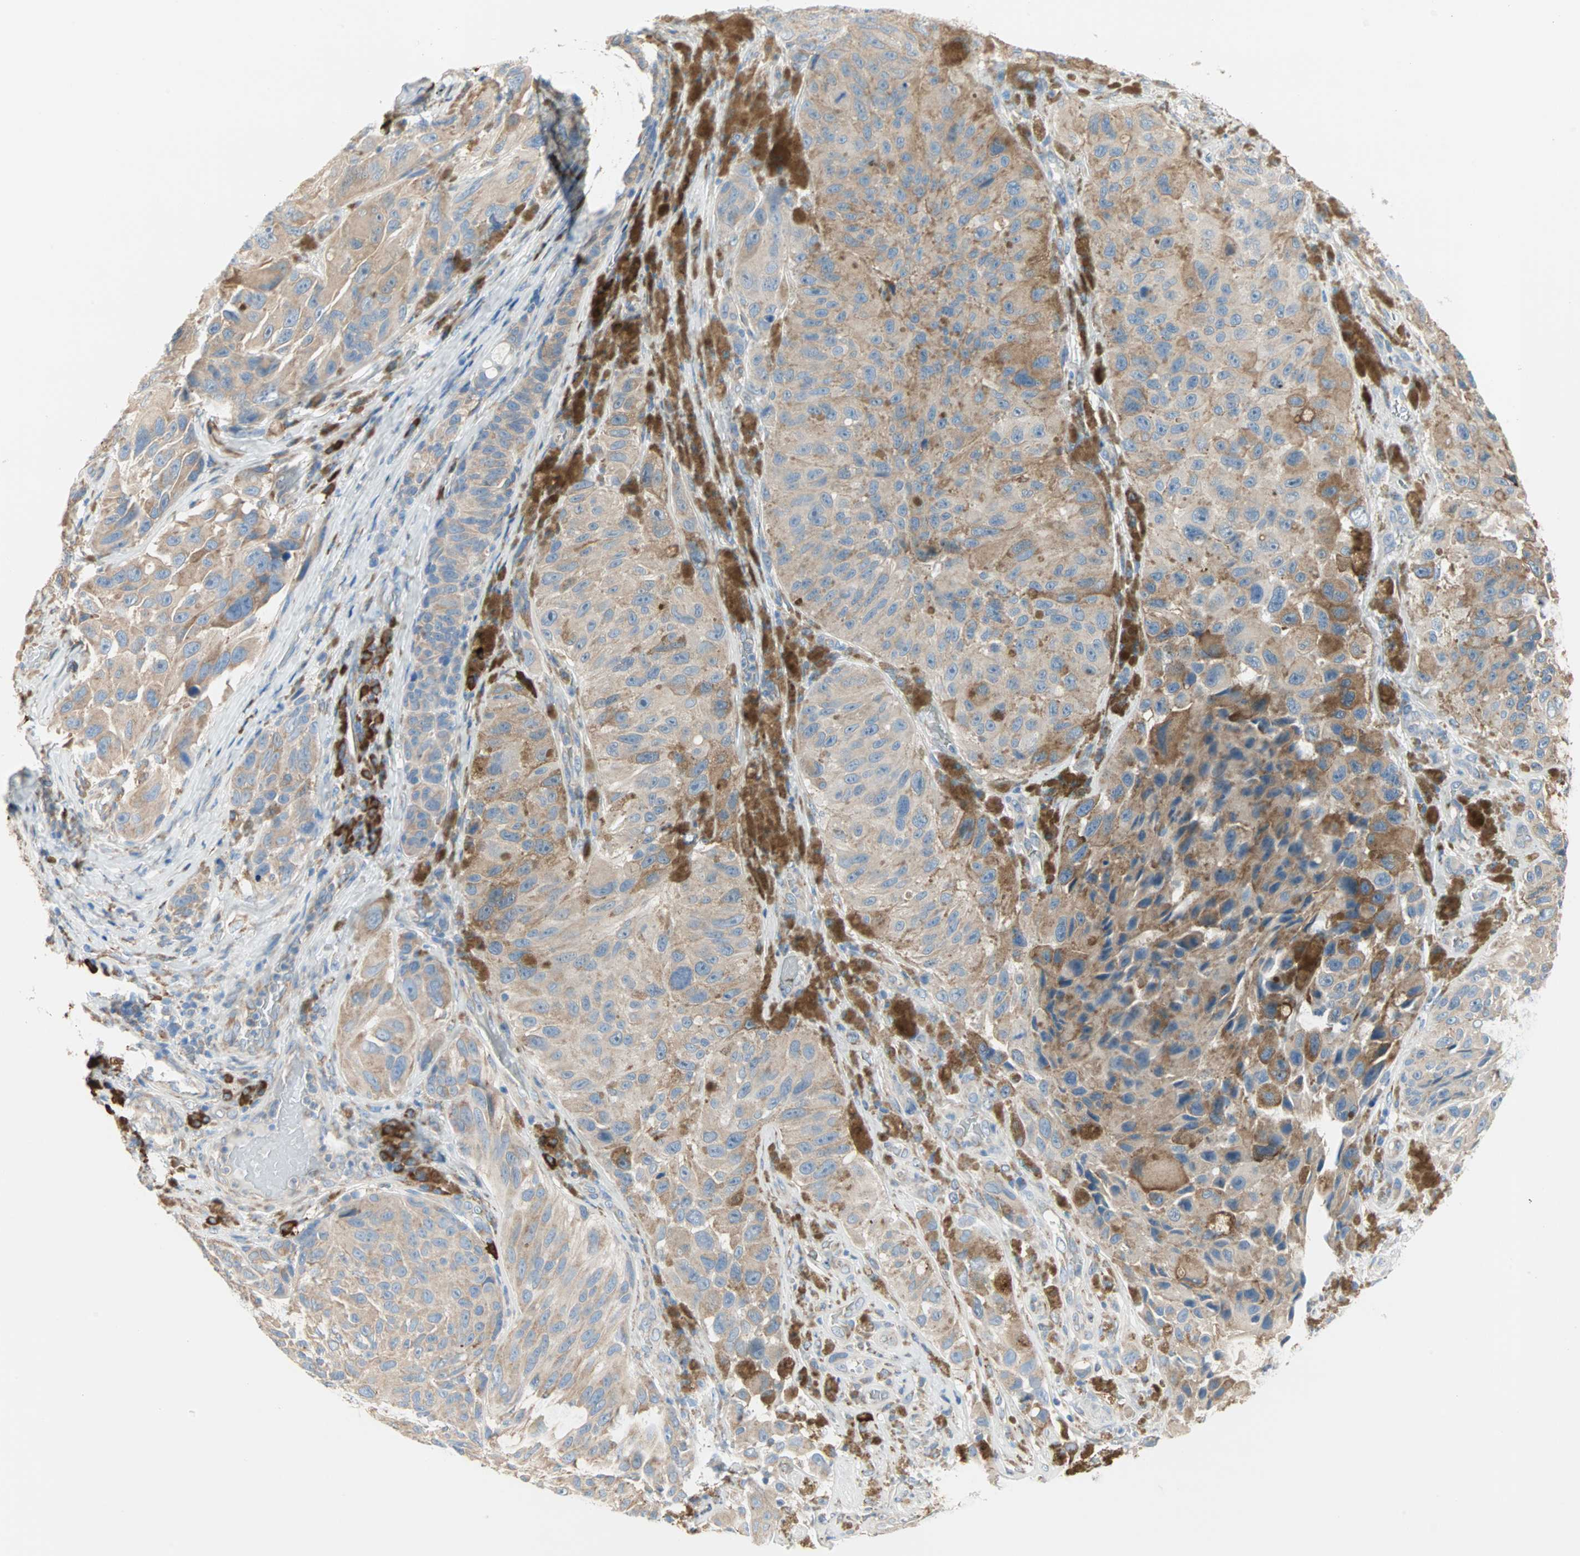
{"staining": {"intensity": "moderate", "quantity": ">75%", "location": "cytoplasmic/membranous"}, "tissue": "melanoma", "cell_type": "Tumor cells", "image_type": "cancer", "snomed": [{"axis": "morphology", "description": "Malignant melanoma, NOS"}, {"axis": "topography", "description": "Skin"}], "caption": "Malignant melanoma stained with a protein marker displays moderate staining in tumor cells.", "gene": "PLCXD1", "patient": {"sex": "female", "age": 73}}